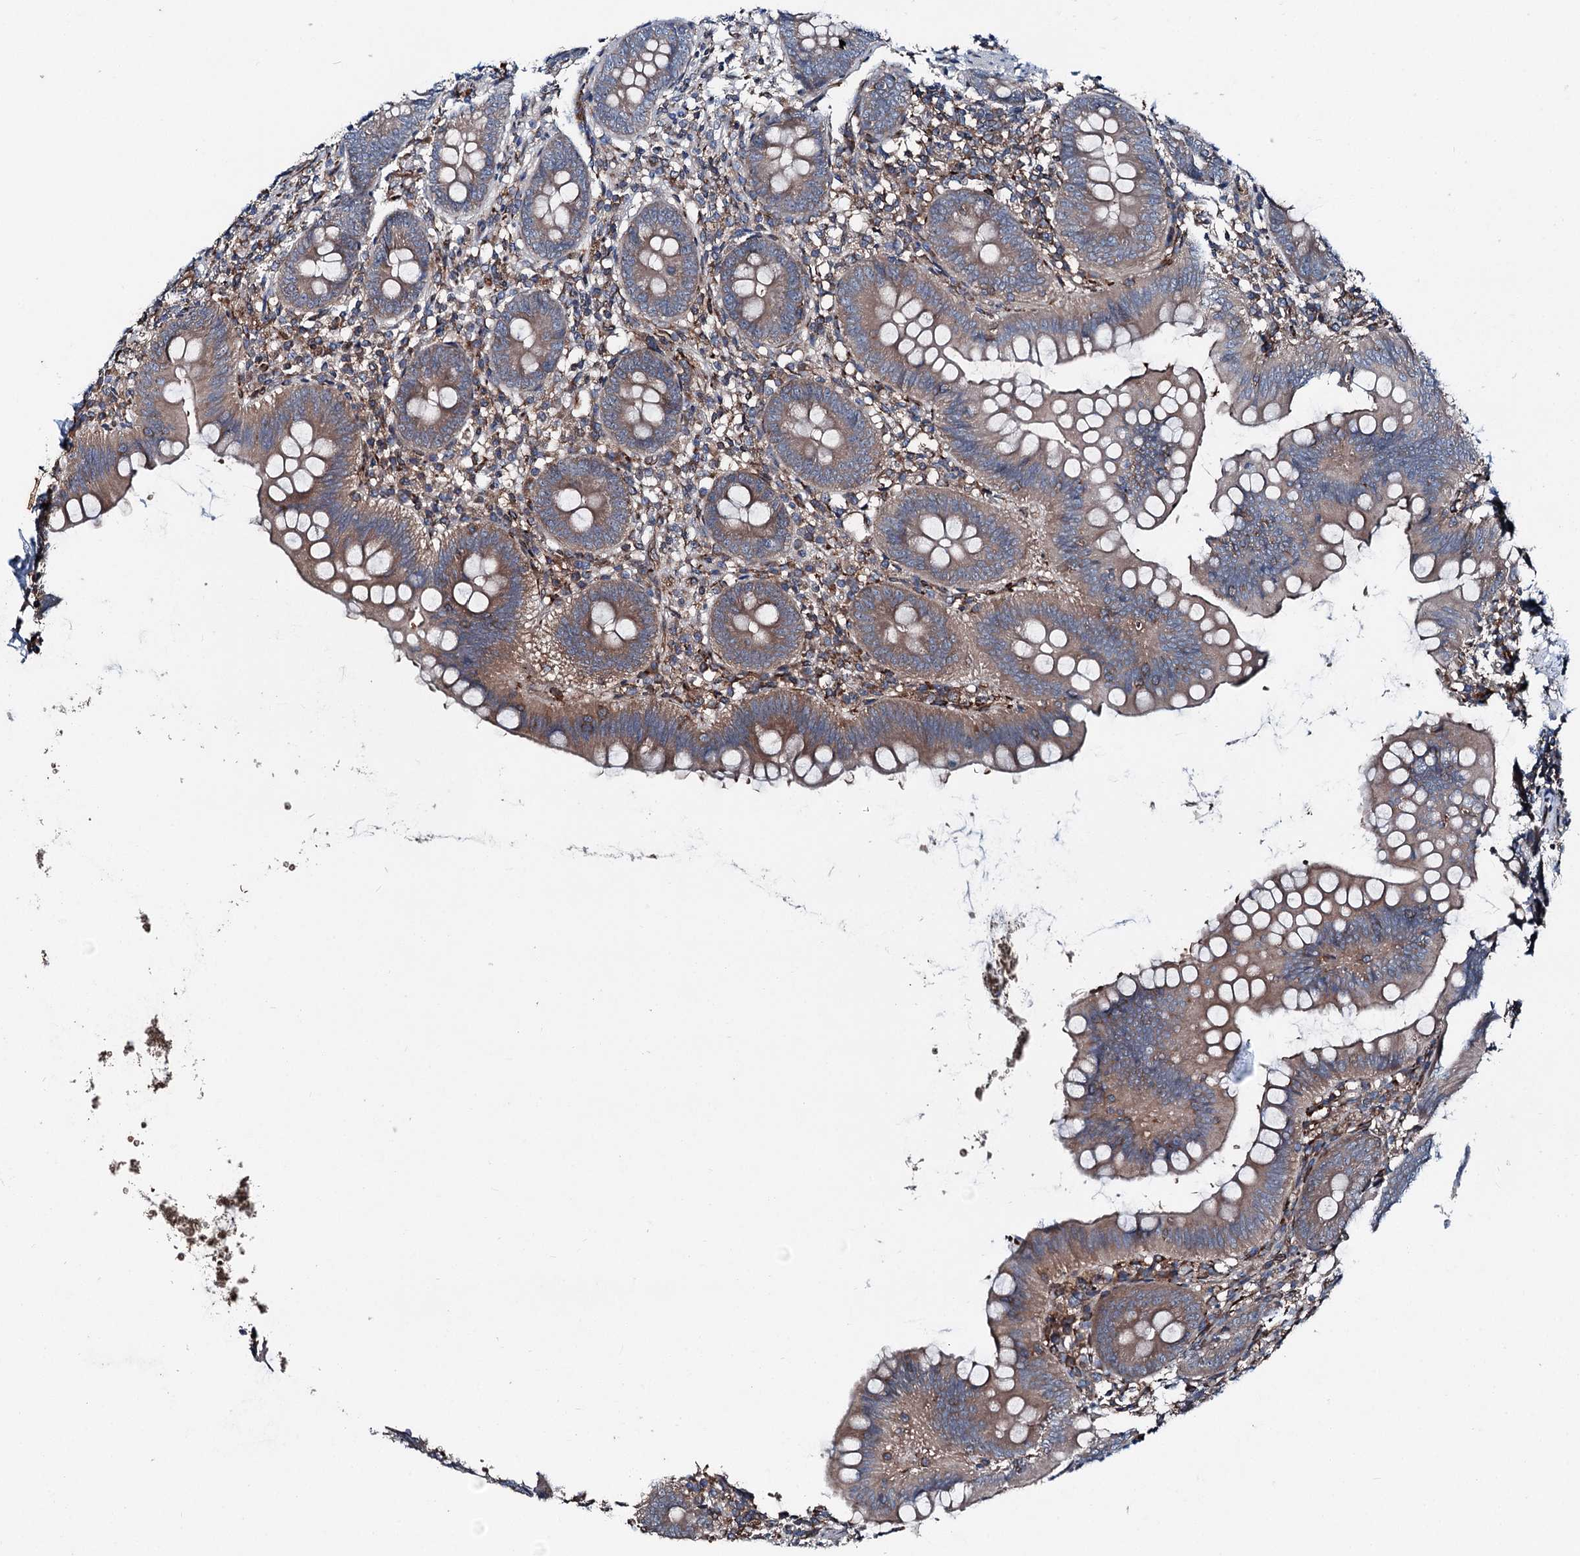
{"staining": {"intensity": "moderate", "quantity": ">75%", "location": "cytoplasmic/membranous"}, "tissue": "appendix", "cell_type": "Glandular cells", "image_type": "normal", "snomed": [{"axis": "morphology", "description": "Normal tissue, NOS"}, {"axis": "topography", "description": "Appendix"}], "caption": "Immunohistochemical staining of unremarkable appendix demonstrates medium levels of moderate cytoplasmic/membranous expression in approximately >75% of glandular cells.", "gene": "DDIAS", "patient": {"sex": "female", "age": 62}}